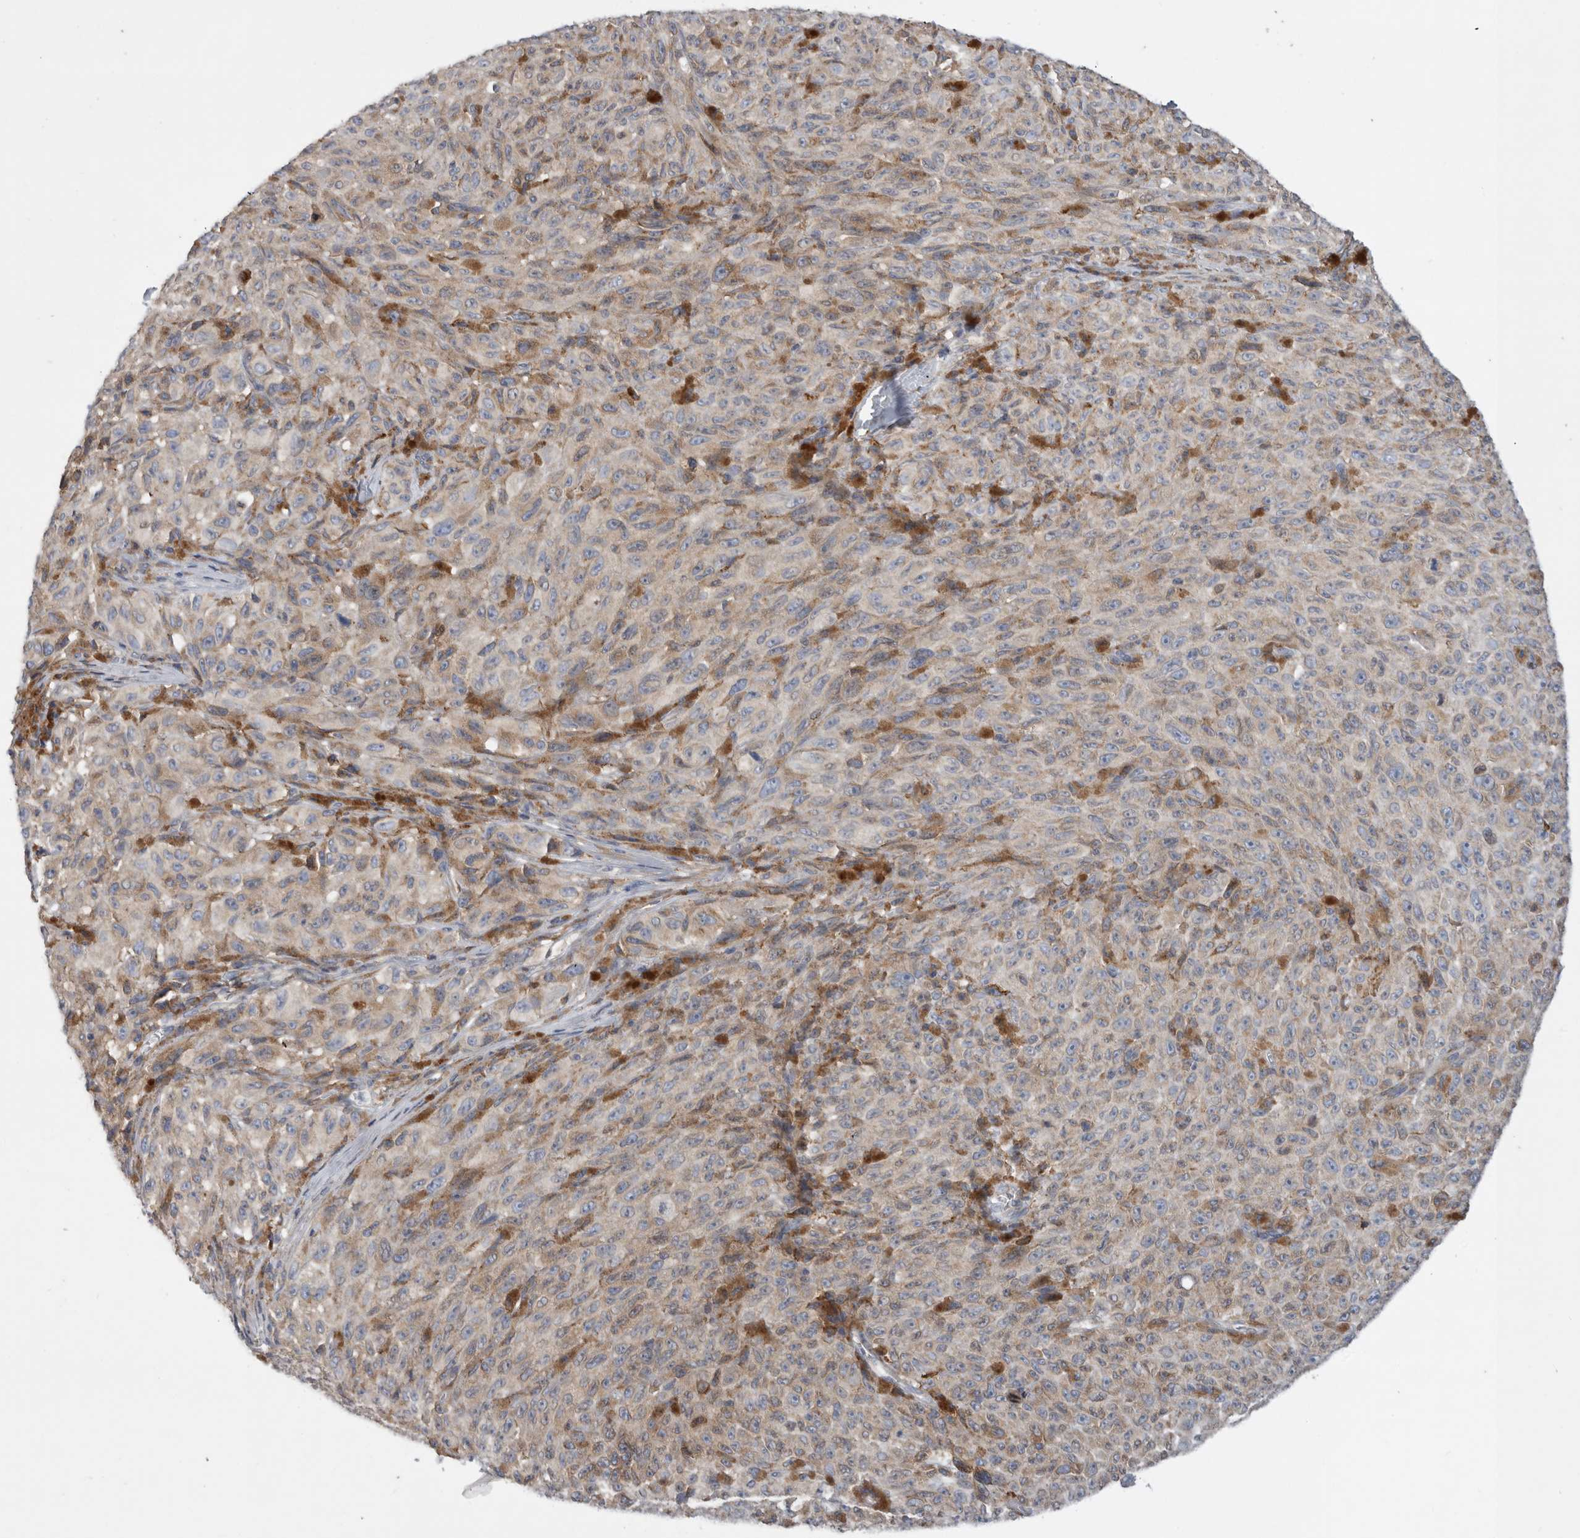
{"staining": {"intensity": "weak", "quantity": "25%-75%", "location": "cytoplasmic/membranous"}, "tissue": "melanoma", "cell_type": "Tumor cells", "image_type": "cancer", "snomed": [{"axis": "morphology", "description": "Malignant melanoma, NOS"}, {"axis": "topography", "description": "Skin"}], "caption": "Immunohistochemistry of human malignant melanoma displays low levels of weak cytoplasmic/membranous positivity in about 25%-75% of tumor cells. (Brightfield microscopy of DAB IHC at high magnification).", "gene": "GANAB", "patient": {"sex": "female", "age": 82}}